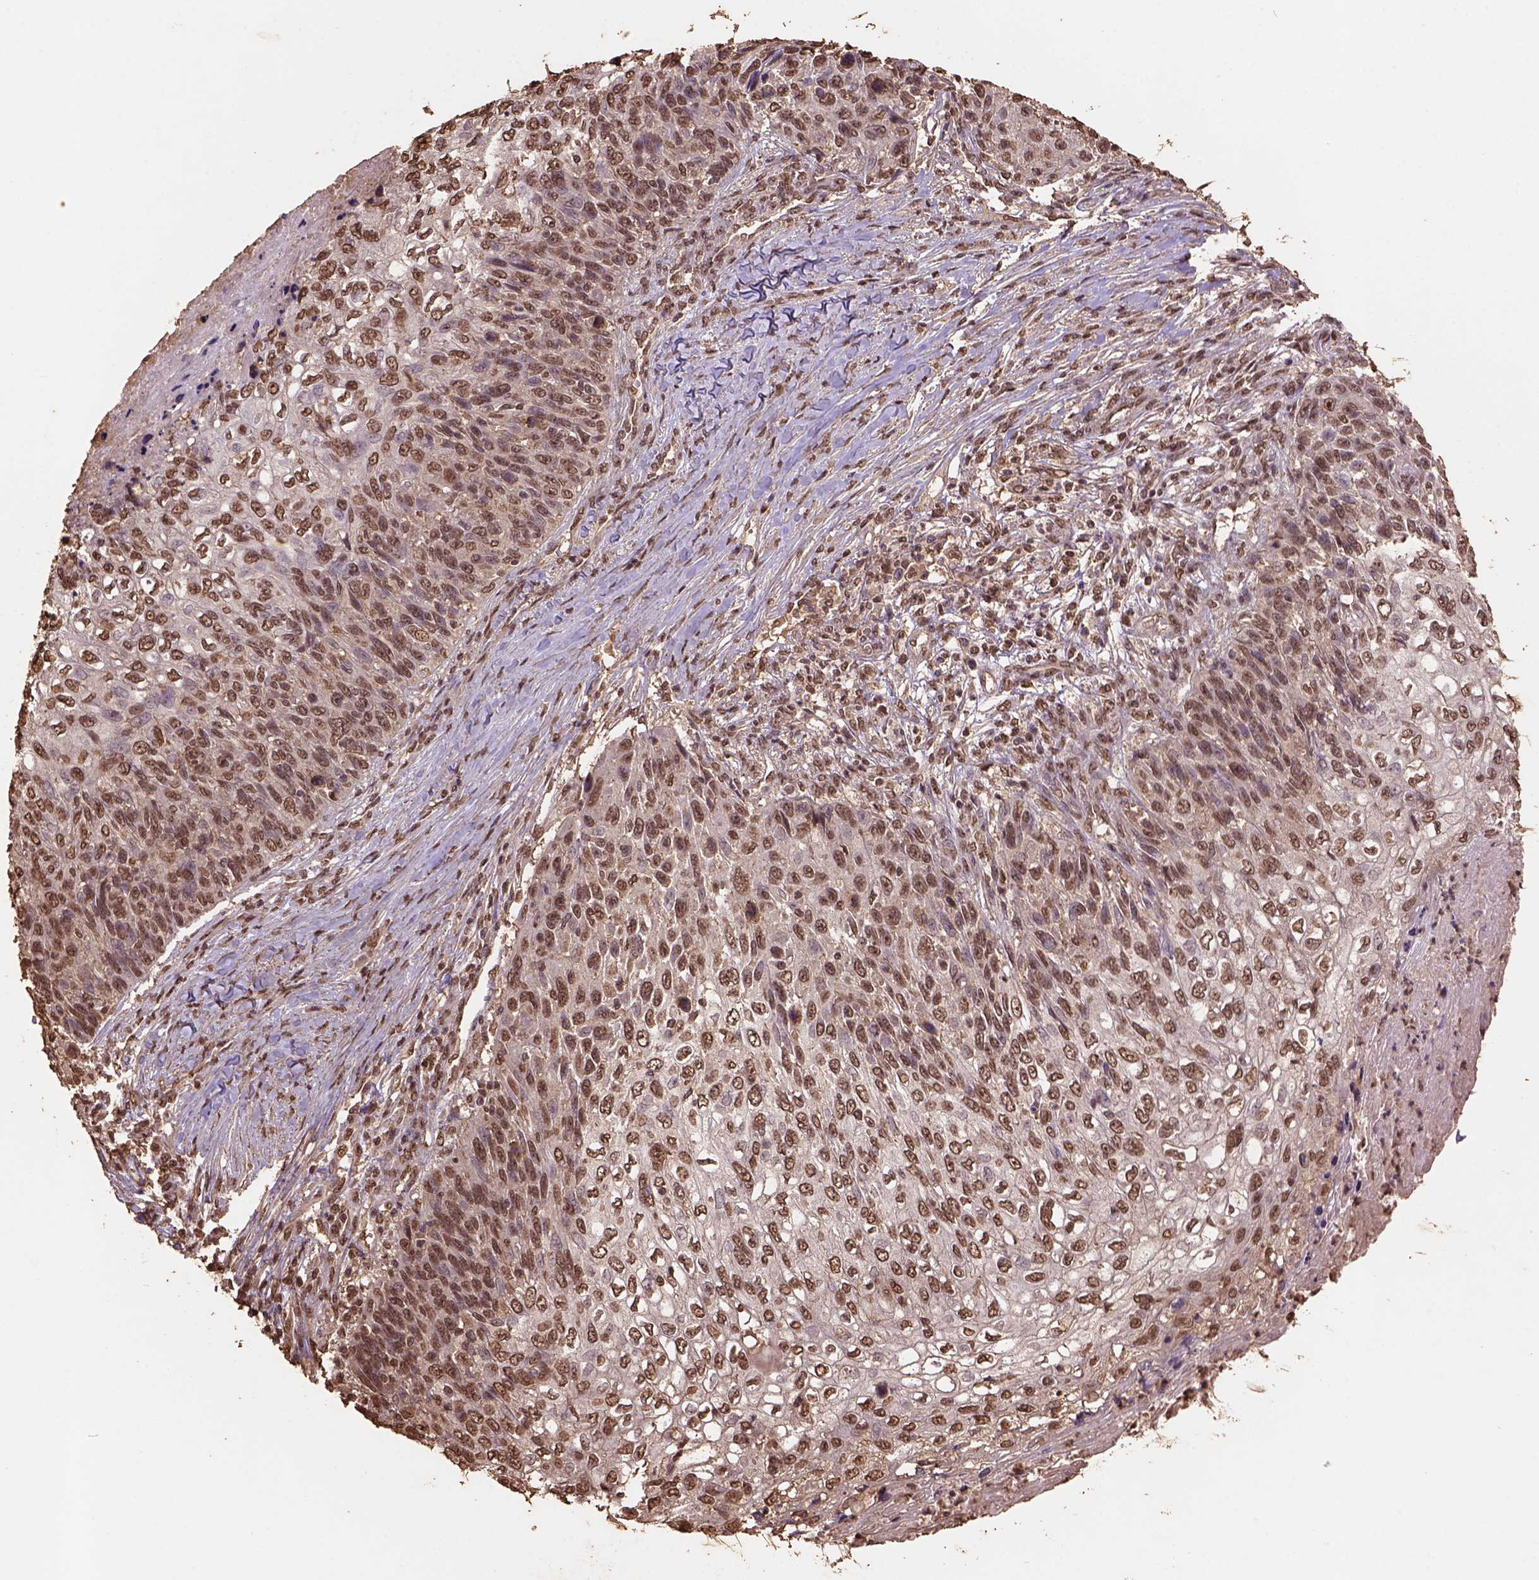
{"staining": {"intensity": "moderate", "quantity": ">75%", "location": "nuclear"}, "tissue": "skin cancer", "cell_type": "Tumor cells", "image_type": "cancer", "snomed": [{"axis": "morphology", "description": "Squamous cell carcinoma, NOS"}, {"axis": "topography", "description": "Skin"}], "caption": "A brown stain highlights moderate nuclear staining of a protein in human squamous cell carcinoma (skin) tumor cells.", "gene": "CSTF2T", "patient": {"sex": "male", "age": 92}}